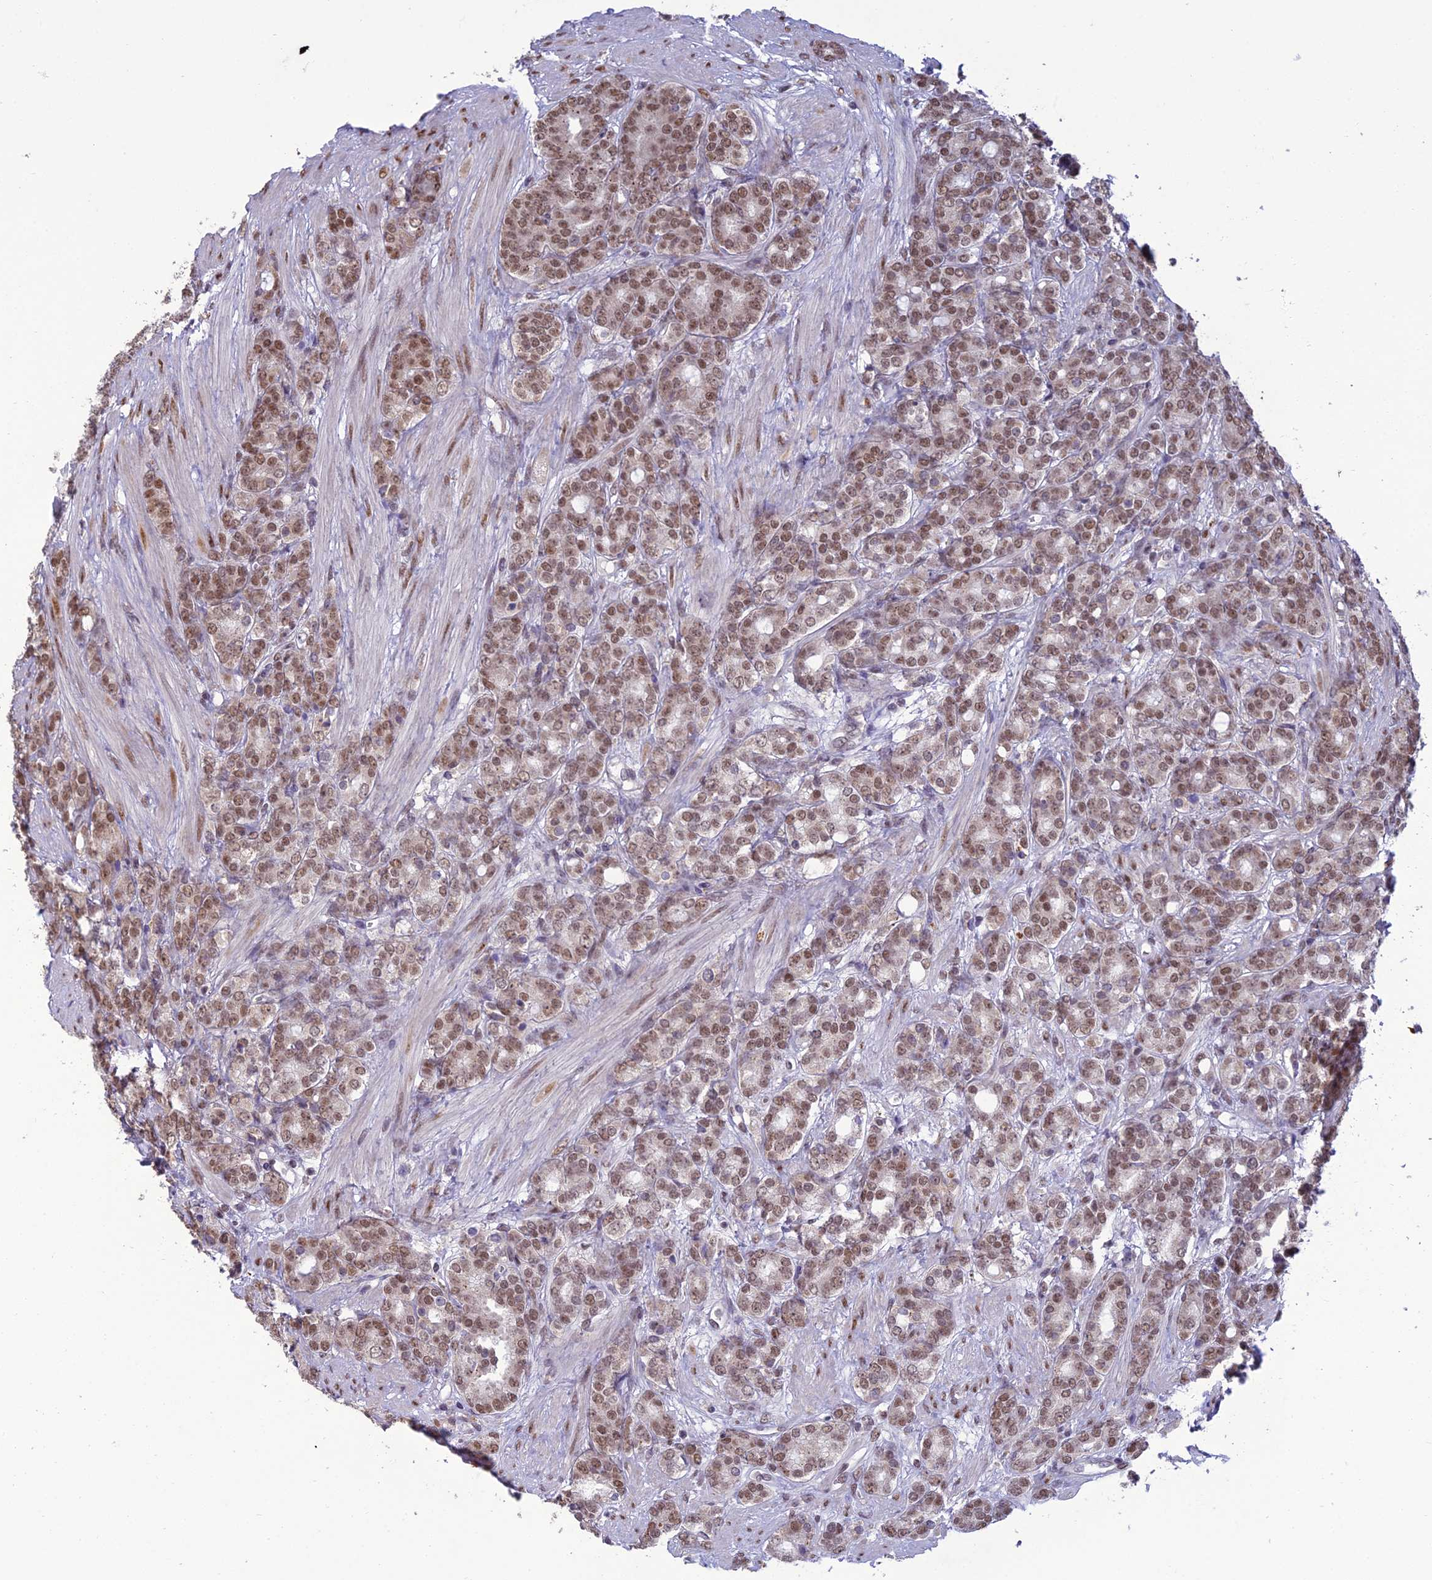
{"staining": {"intensity": "moderate", "quantity": ">75%", "location": "nuclear"}, "tissue": "prostate cancer", "cell_type": "Tumor cells", "image_type": "cancer", "snomed": [{"axis": "morphology", "description": "Adenocarcinoma, High grade"}, {"axis": "topography", "description": "Prostate"}], "caption": "Immunohistochemistry photomicrograph of neoplastic tissue: prostate cancer (adenocarcinoma (high-grade)) stained using IHC exhibits medium levels of moderate protein expression localized specifically in the nuclear of tumor cells, appearing as a nuclear brown color.", "gene": "RANBP3", "patient": {"sex": "male", "age": 62}}